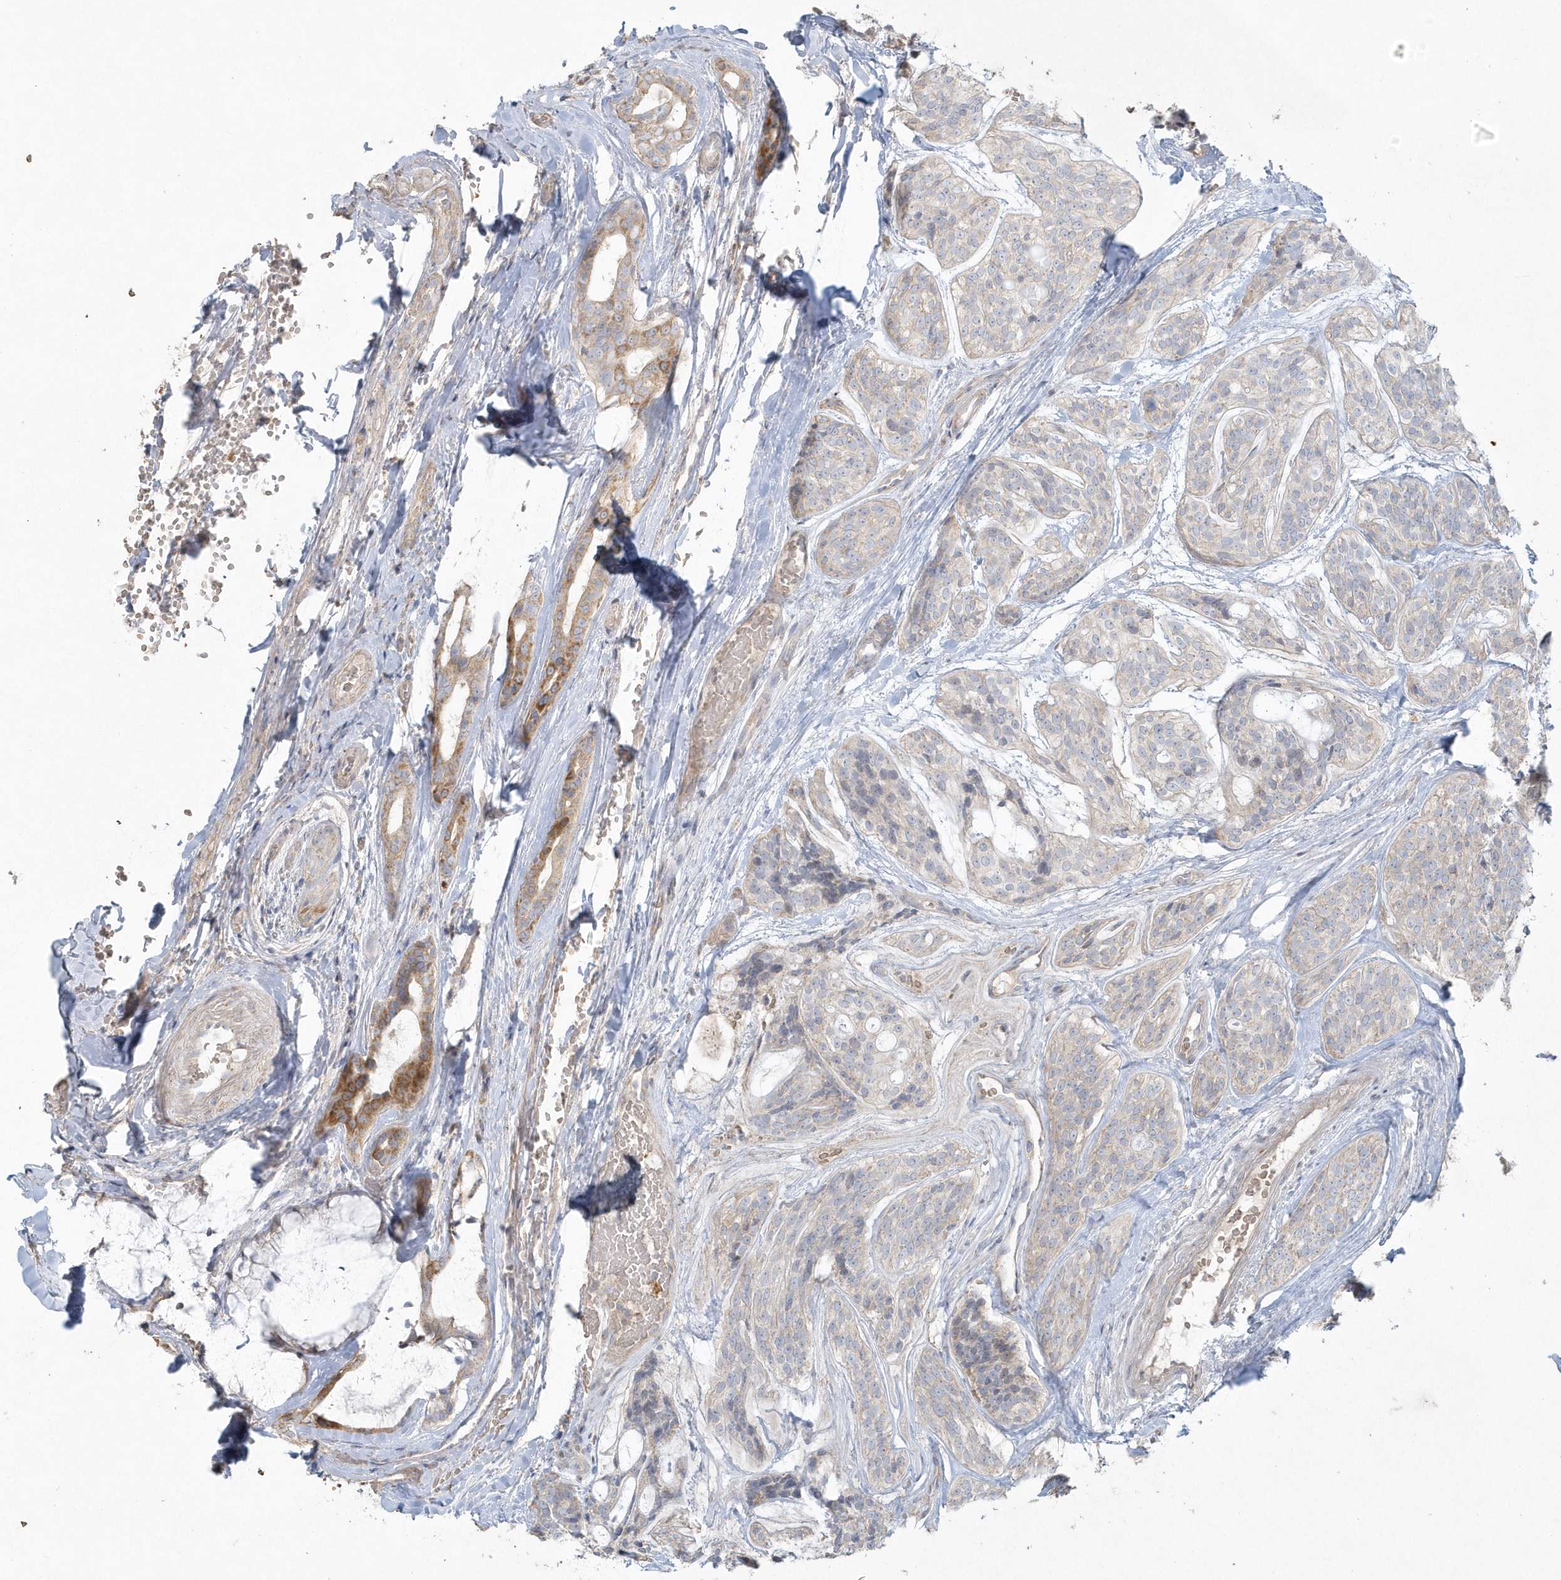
{"staining": {"intensity": "negative", "quantity": "none", "location": "none"}, "tissue": "head and neck cancer", "cell_type": "Tumor cells", "image_type": "cancer", "snomed": [{"axis": "morphology", "description": "Adenocarcinoma, NOS"}, {"axis": "topography", "description": "Head-Neck"}], "caption": "High magnification brightfield microscopy of head and neck adenocarcinoma stained with DAB (brown) and counterstained with hematoxylin (blue): tumor cells show no significant positivity.", "gene": "BLTP3A", "patient": {"sex": "male", "age": 66}}